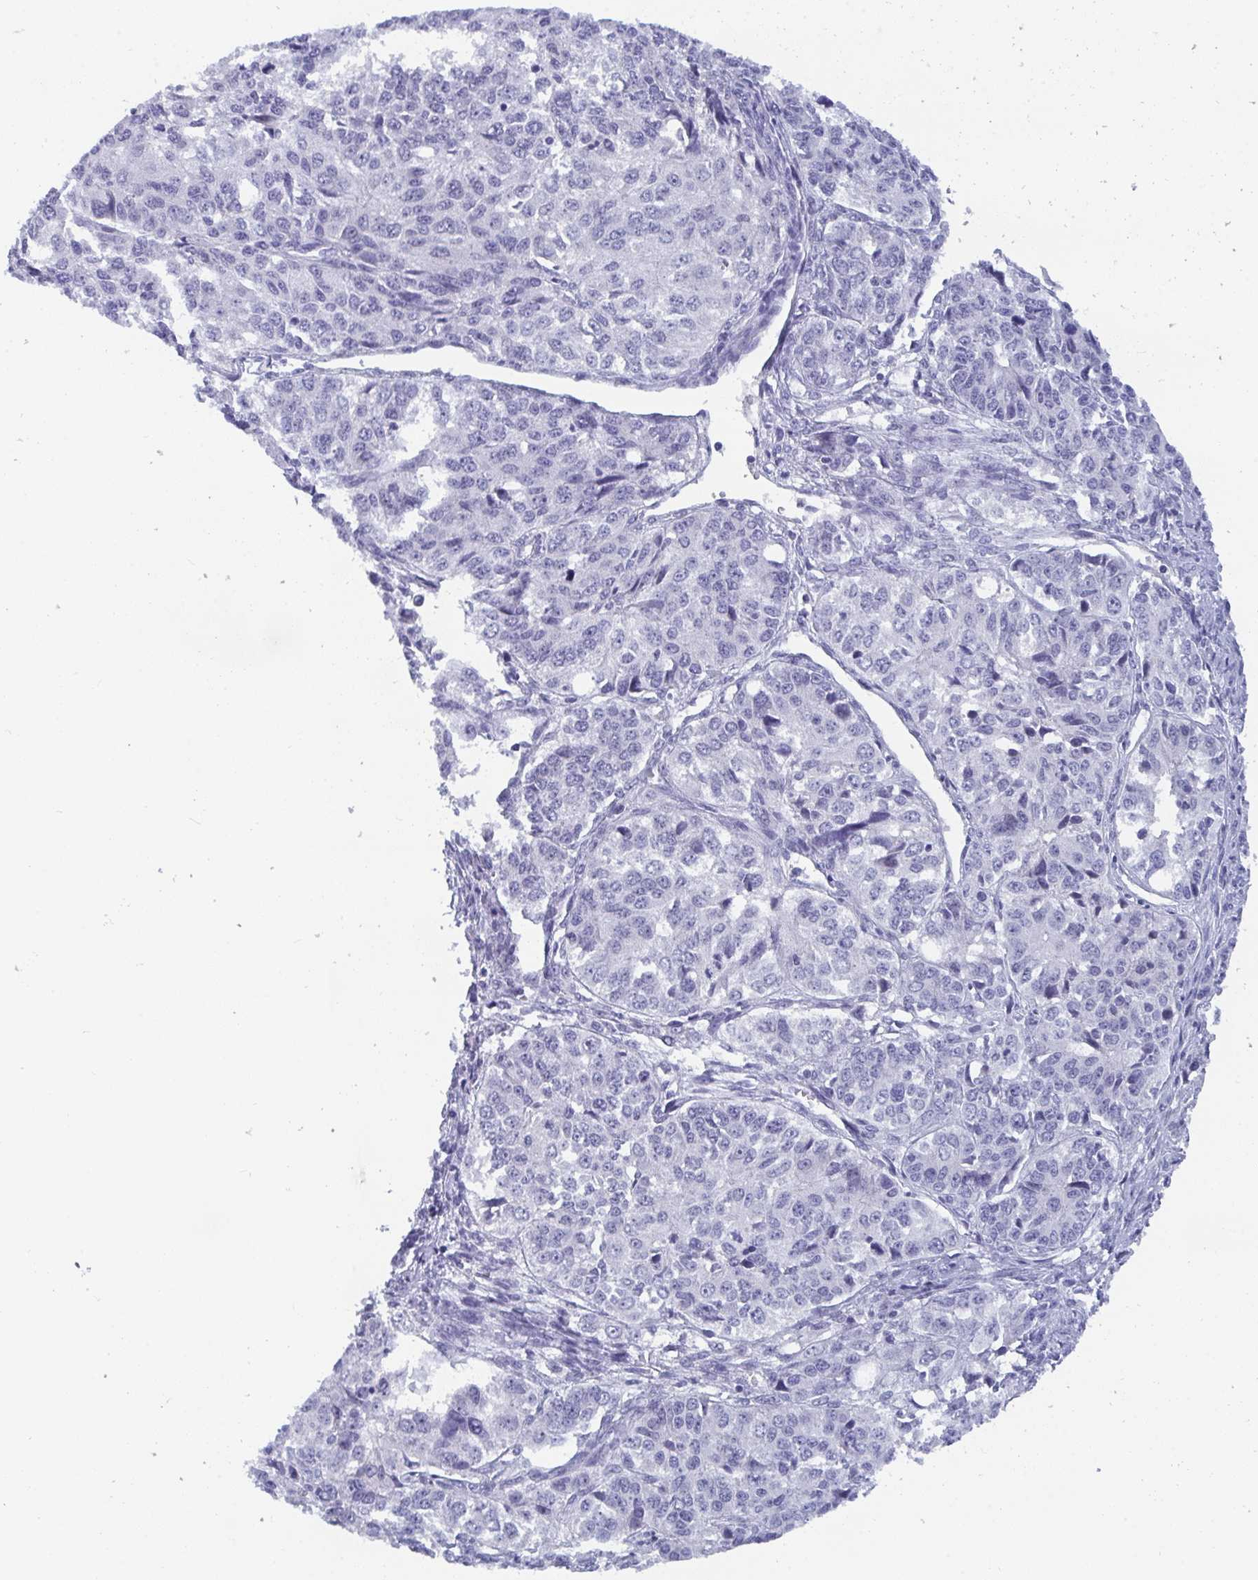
{"staining": {"intensity": "negative", "quantity": "none", "location": "none"}, "tissue": "ovarian cancer", "cell_type": "Tumor cells", "image_type": "cancer", "snomed": [{"axis": "morphology", "description": "Carcinoma, endometroid"}, {"axis": "topography", "description": "Ovary"}], "caption": "This is a image of immunohistochemistry staining of ovarian cancer (endometroid carcinoma), which shows no positivity in tumor cells.", "gene": "BMAL2", "patient": {"sex": "female", "age": 51}}